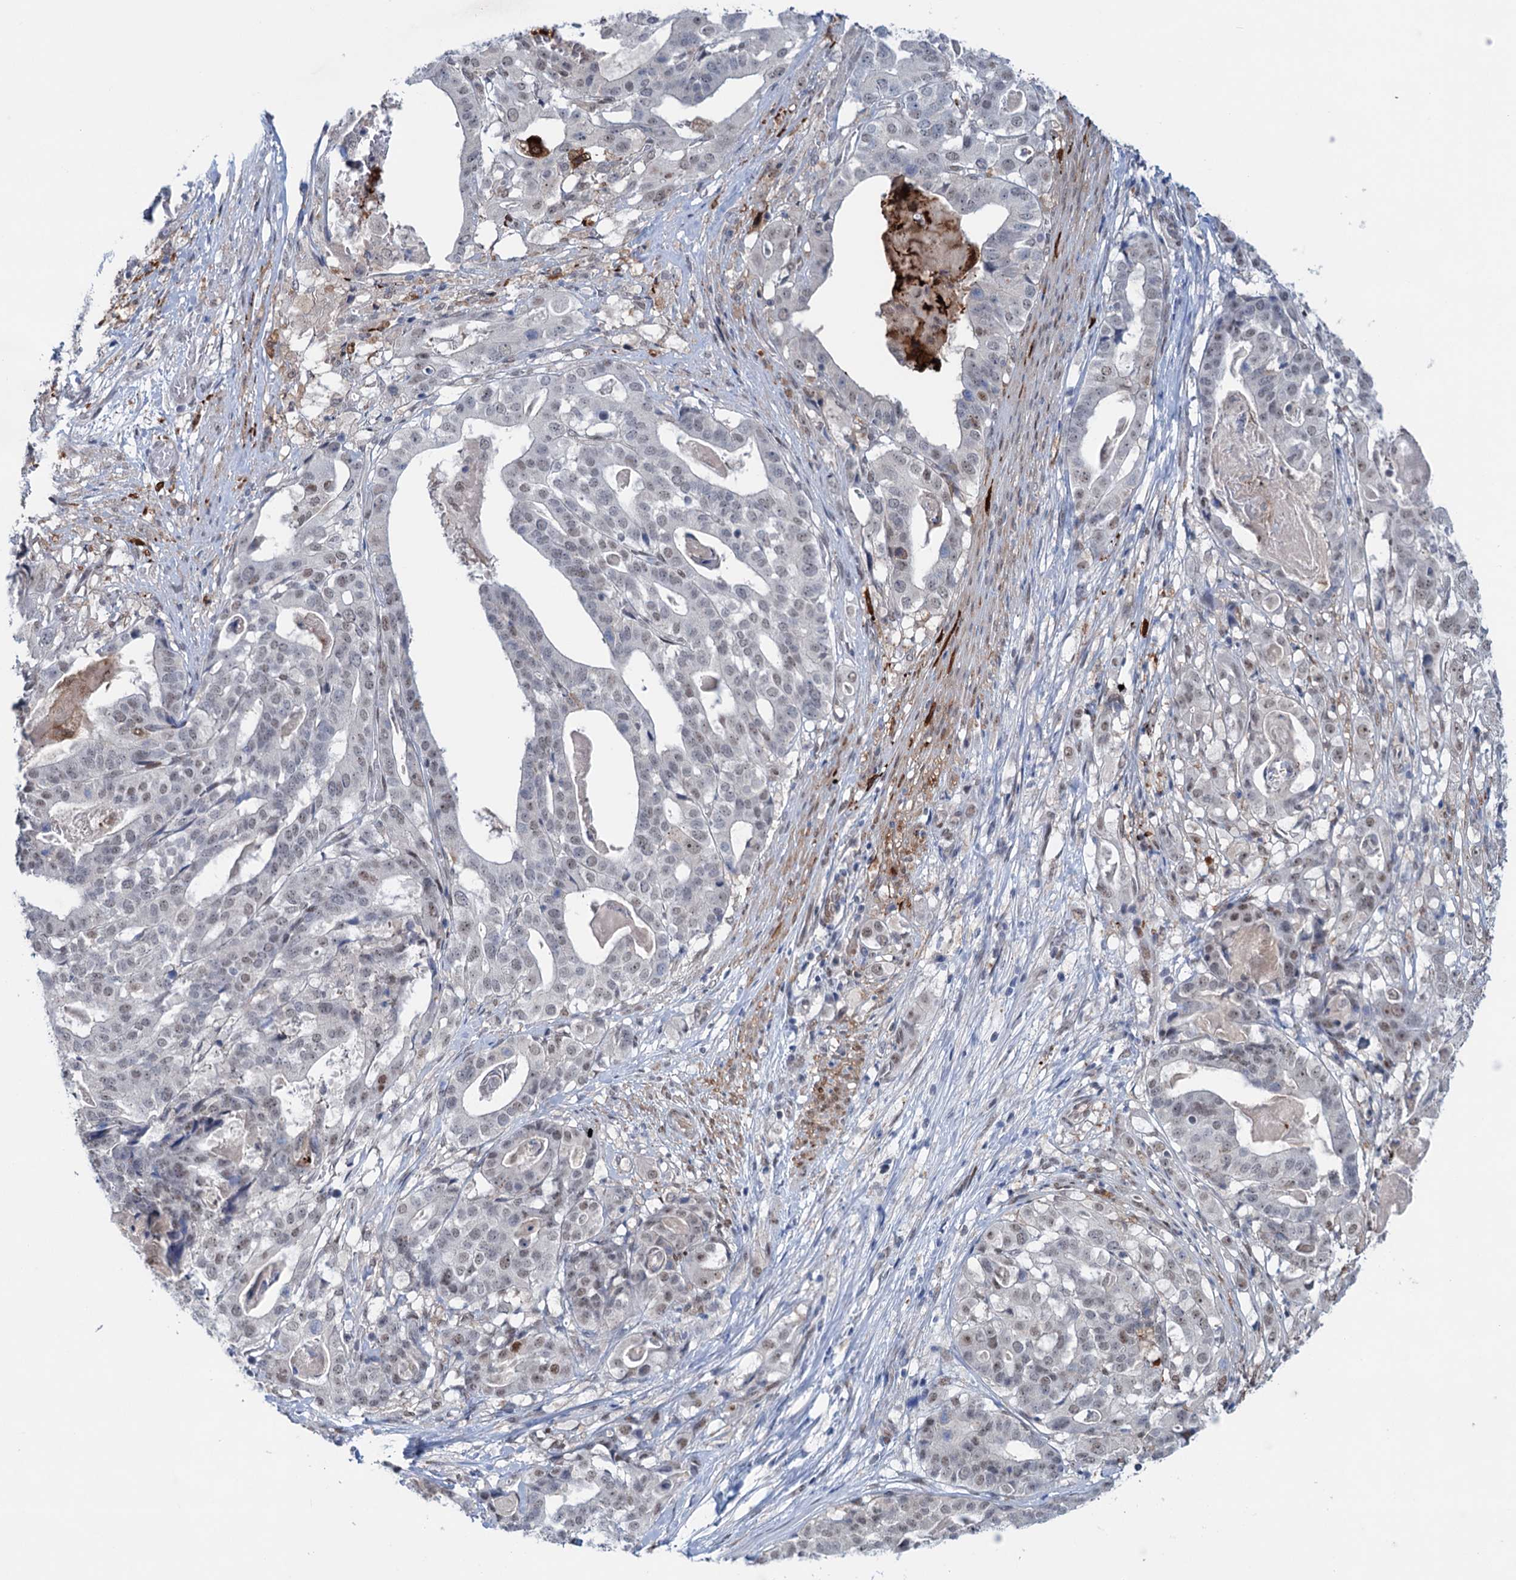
{"staining": {"intensity": "negative", "quantity": "none", "location": "none"}, "tissue": "stomach cancer", "cell_type": "Tumor cells", "image_type": "cancer", "snomed": [{"axis": "morphology", "description": "Adenocarcinoma, NOS"}, {"axis": "topography", "description": "Stomach"}], "caption": "The micrograph shows no staining of tumor cells in stomach adenocarcinoma. The staining was performed using DAB (3,3'-diaminobenzidine) to visualize the protein expression in brown, while the nuclei were stained in blue with hematoxylin (Magnification: 20x).", "gene": "FAM53A", "patient": {"sex": "male", "age": 48}}